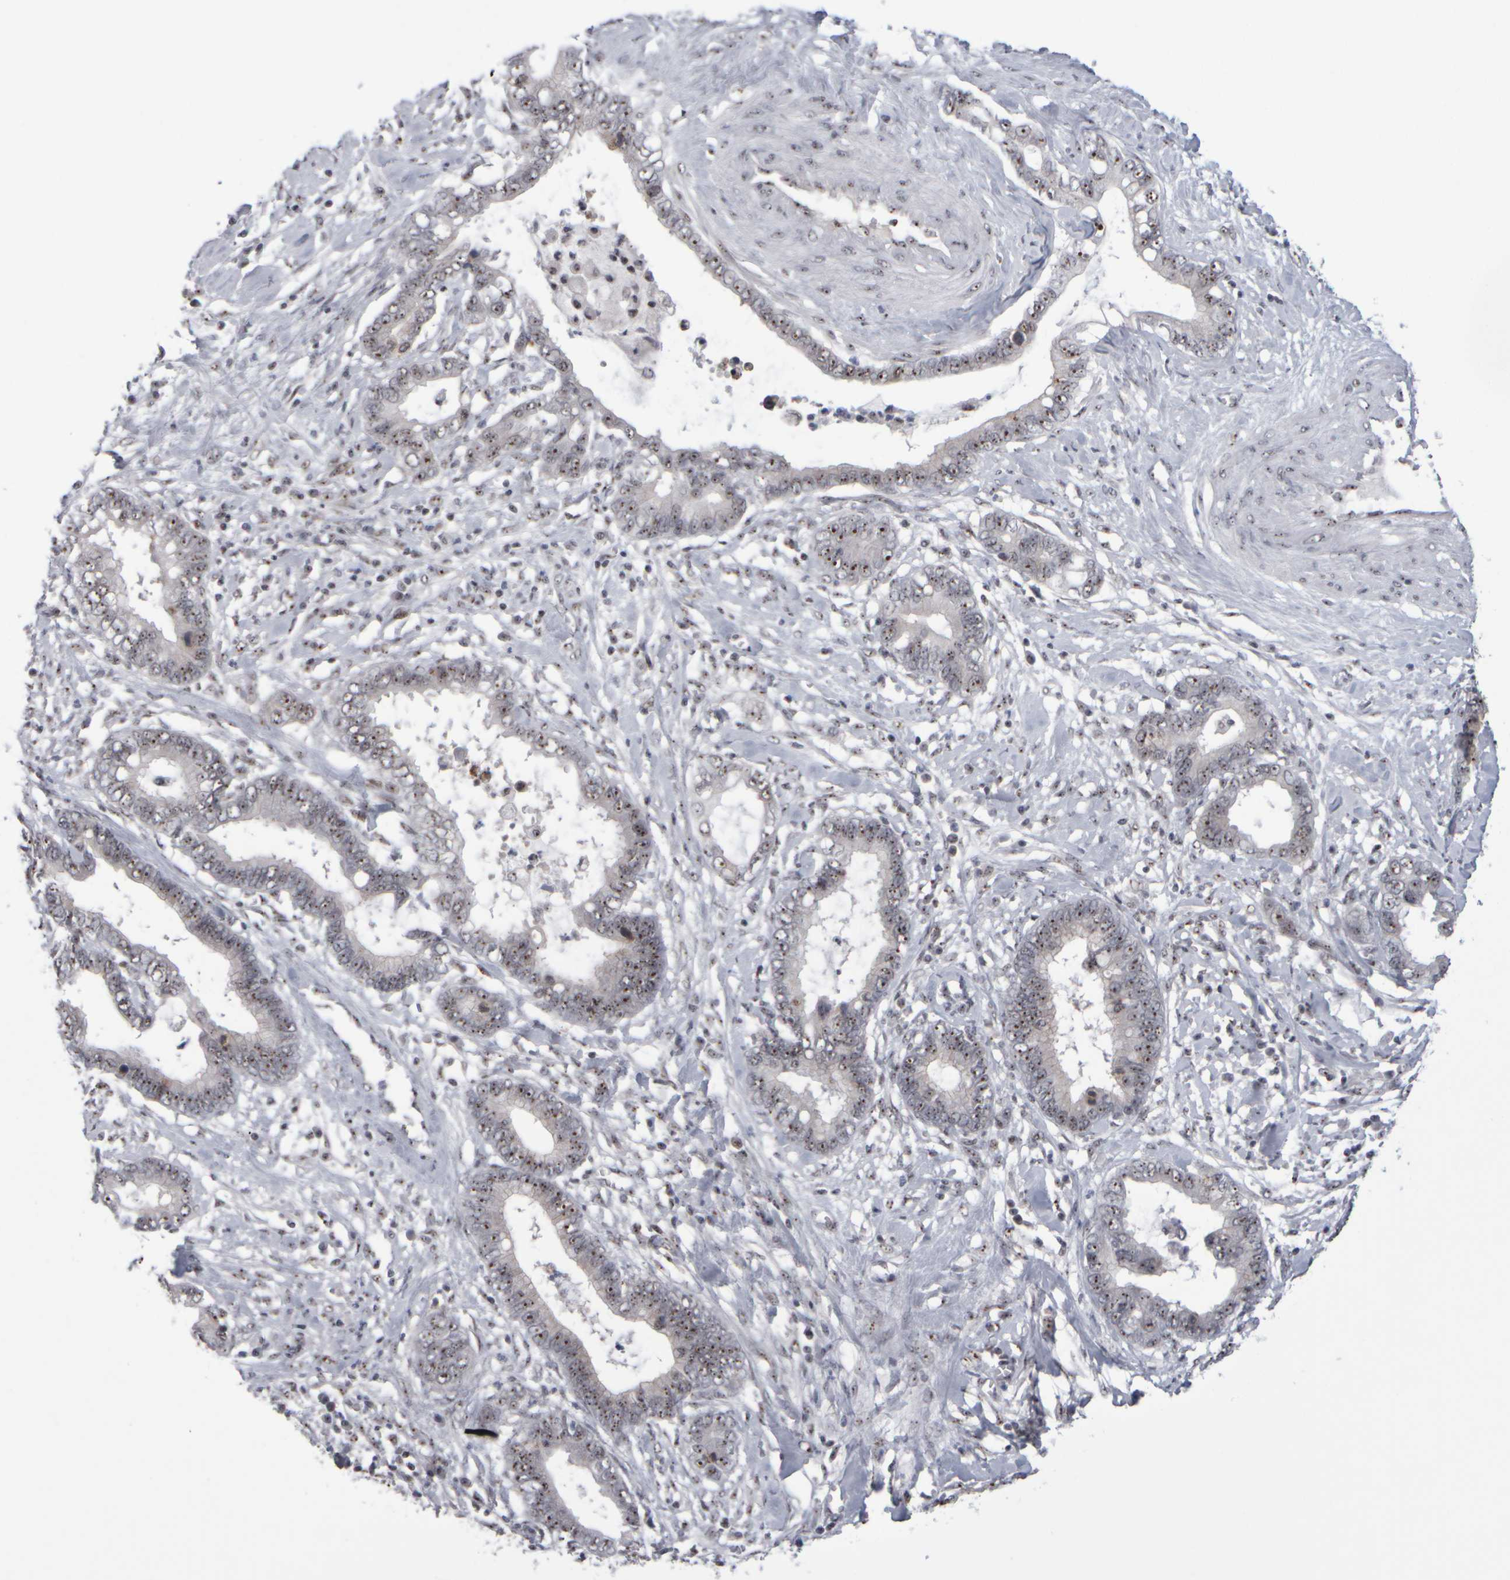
{"staining": {"intensity": "moderate", "quantity": ">75%", "location": "nuclear"}, "tissue": "cervical cancer", "cell_type": "Tumor cells", "image_type": "cancer", "snomed": [{"axis": "morphology", "description": "Adenocarcinoma, NOS"}, {"axis": "topography", "description": "Cervix"}], "caption": "Moderate nuclear expression for a protein is seen in approximately >75% of tumor cells of cervical cancer using IHC.", "gene": "SURF6", "patient": {"sex": "female", "age": 44}}